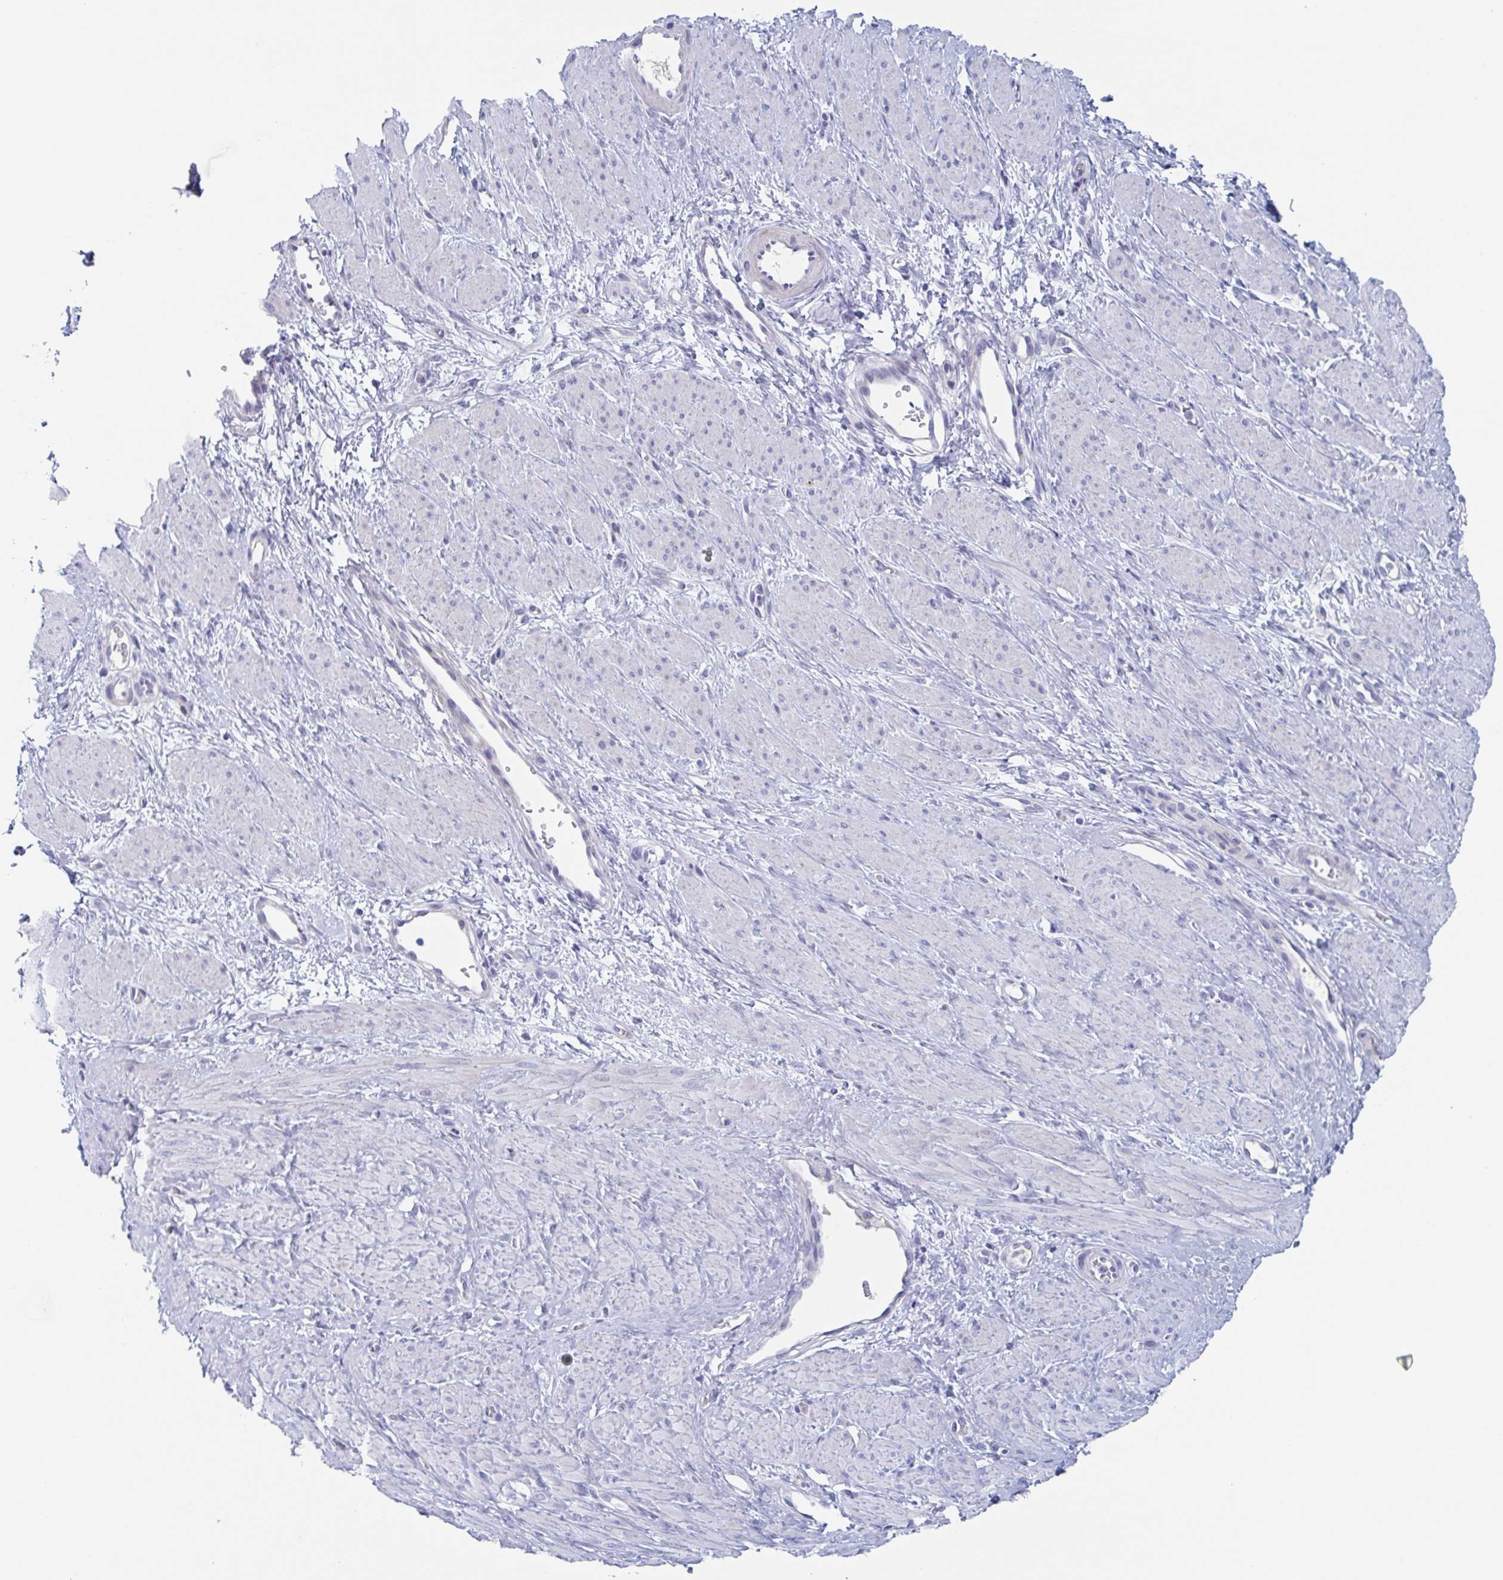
{"staining": {"intensity": "negative", "quantity": "none", "location": "none"}, "tissue": "smooth muscle", "cell_type": "Smooth muscle cells", "image_type": "normal", "snomed": [{"axis": "morphology", "description": "Normal tissue, NOS"}, {"axis": "topography", "description": "Smooth muscle"}, {"axis": "topography", "description": "Uterus"}], "caption": "The histopathology image displays no staining of smooth muscle cells in unremarkable smooth muscle.", "gene": "NT5C3B", "patient": {"sex": "female", "age": 39}}